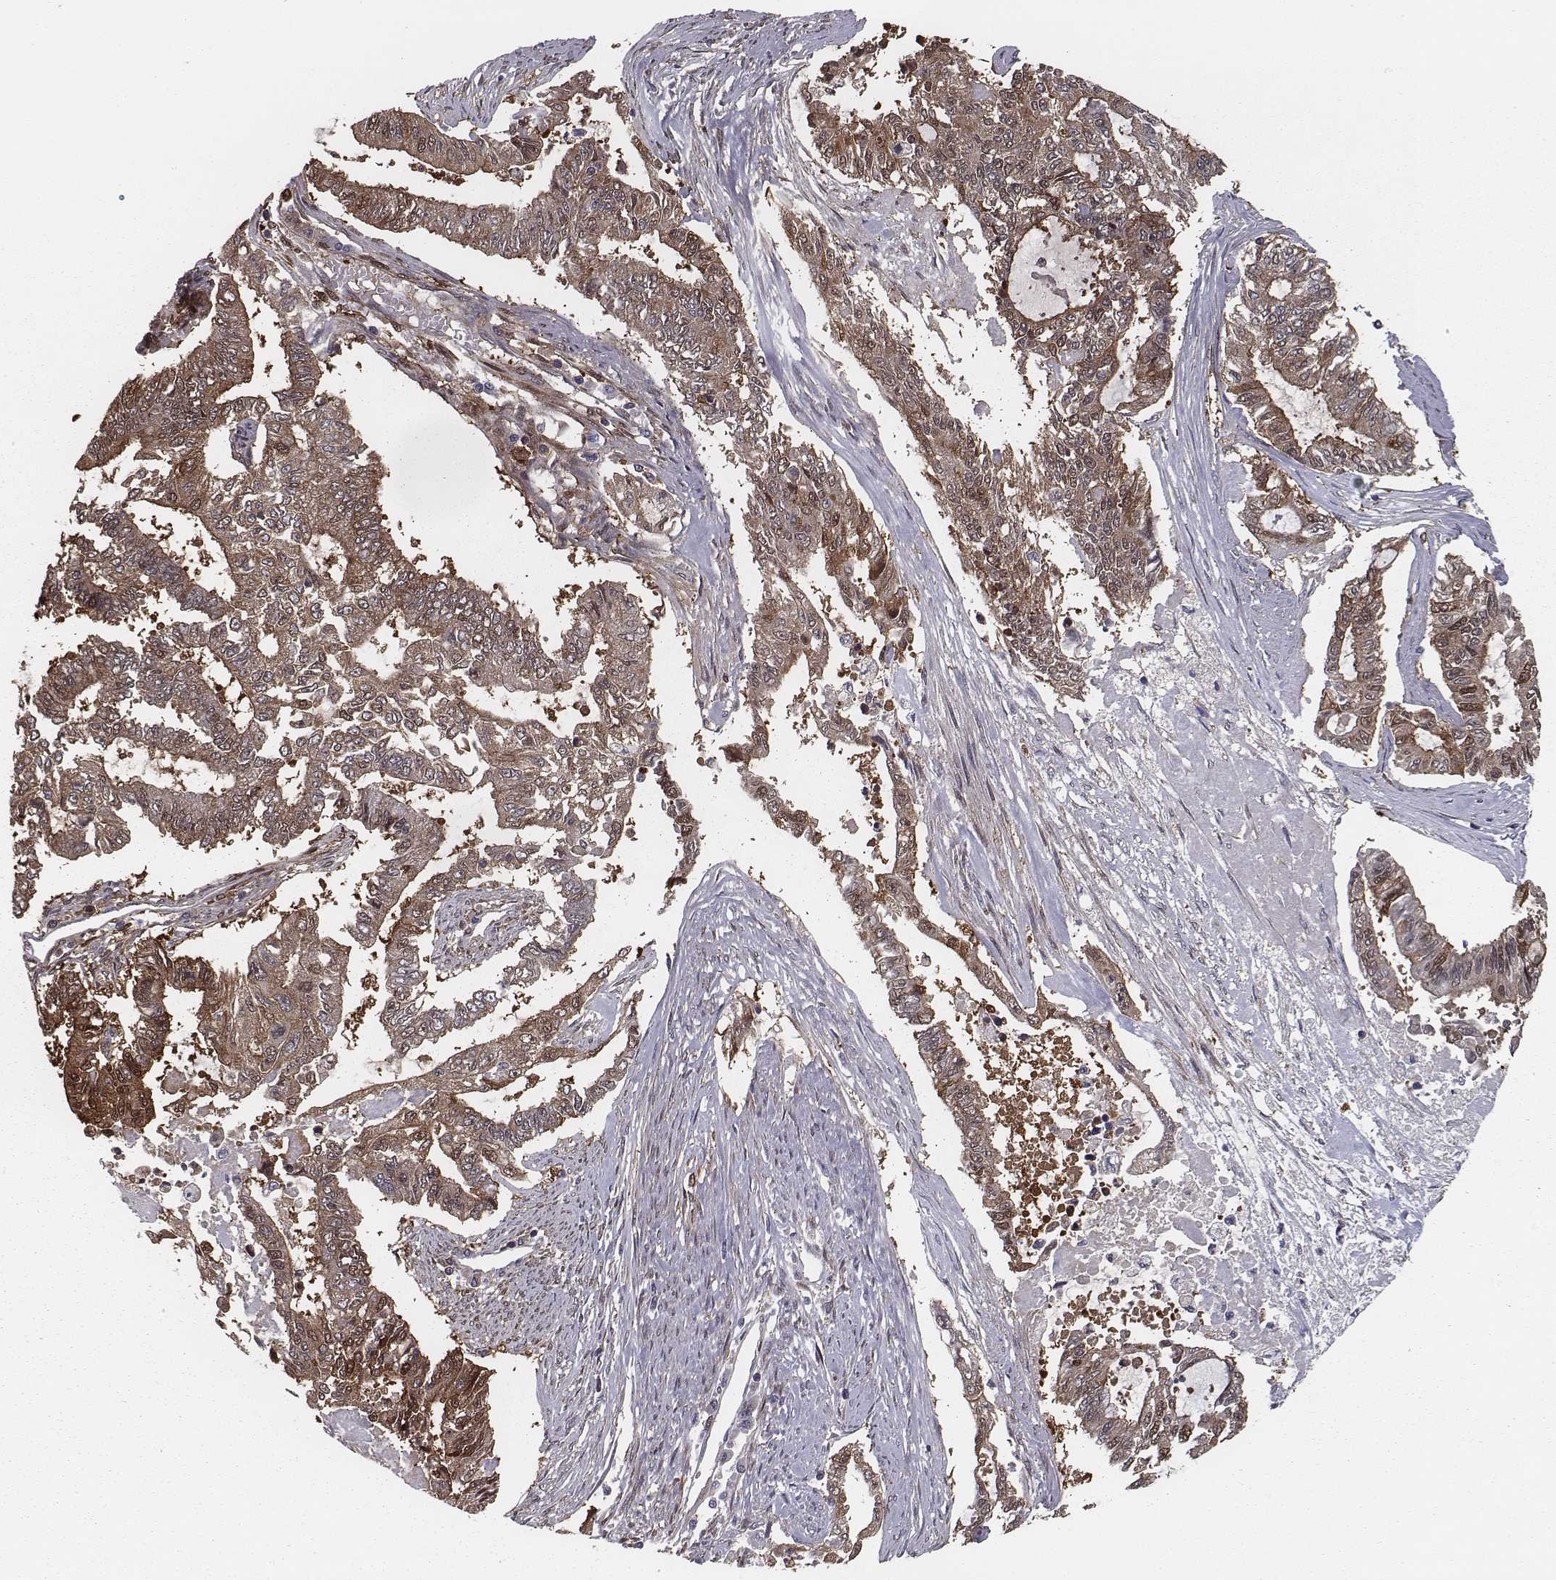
{"staining": {"intensity": "strong", "quantity": ">75%", "location": "cytoplasmic/membranous"}, "tissue": "endometrial cancer", "cell_type": "Tumor cells", "image_type": "cancer", "snomed": [{"axis": "morphology", "description": "Adenocarcinoma, NOS"}, {"axis": "topography", "description": "Uterus"}], "caption": "Endometrial cancer (adenocarcinoma) stained with a protein marker reveals strong staining in tumor cells.", "gene": "ISYNA1", "patient": {"sex": "female", "age": 59}}